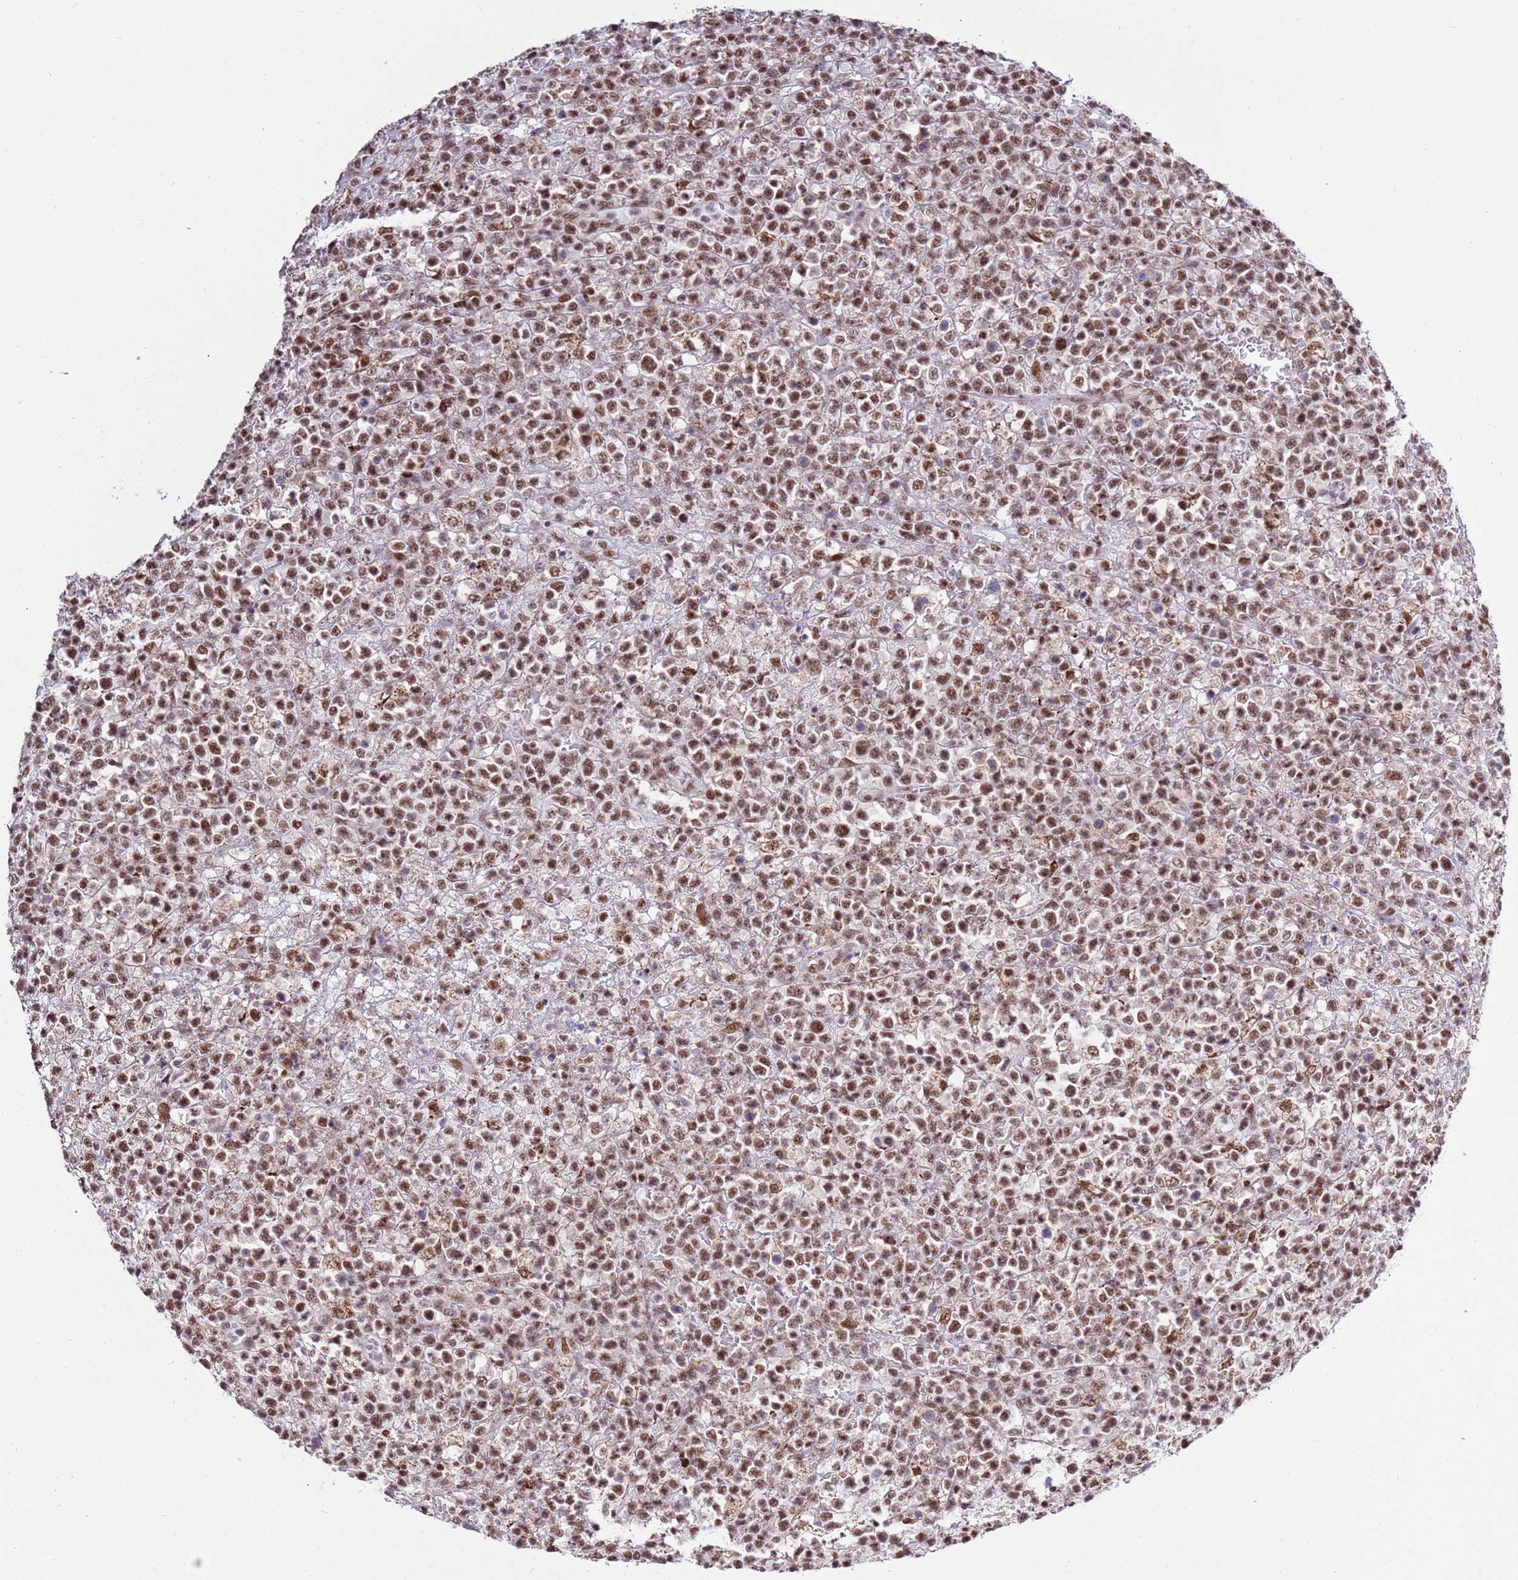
{"staining": {"intensity": "moderate", "quantity": ">75%", "location": "nuclear"}, "tissue": "lymphoma", "cell_type": "Tumor cells", "image_type": "cancer", "snomed": [{"axis": "morphology", "description": "Malignant lymphoma, non-Hodgkin's type, High grade"}, {"axis": "topography", "description": "Colon"}], "caption": "A photomicrograph of malignant lymphoma, non-Hodgkin's type (high-grade) stained for a protein shows moderate nuclear brown staining in tumor cells.", "gene": "AKAP8L", "patient": {"sex": "female", "age": 53}}